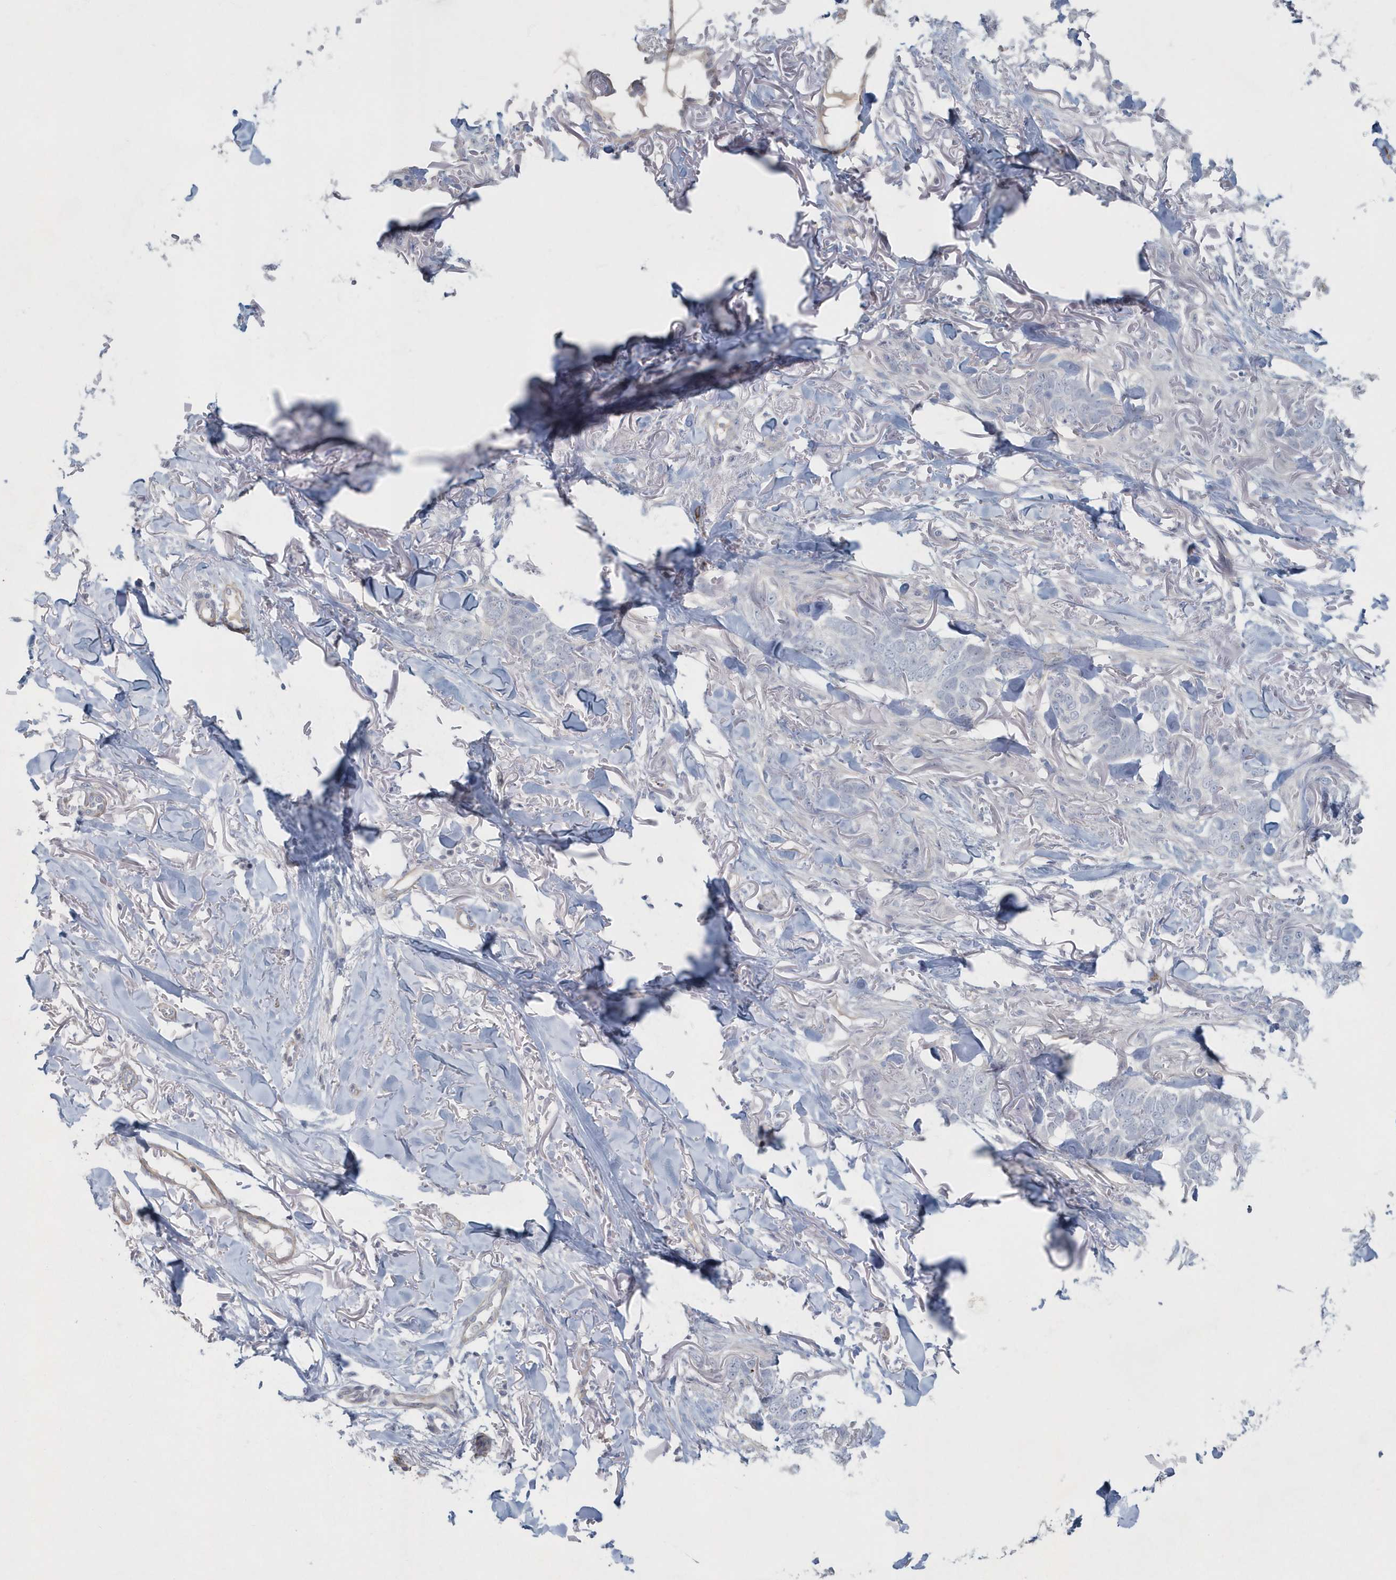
{"staining": {"intensity": "negative", "quantity": "none", "location": "none"}, "tissue": "skin cancer", "cell_type": "Tumor cells", "image_type": "cancer", "snomed": [{"axis": "morphology", "description": "Normal tissue, NOS"}, {"axis": "morphology", "description": "Basal cell carcinoma"}, {"axis": "topography", "description": "Skin"}], "caption": "The image demonstrates no significant staining in tumor cells of basal cell carcinoma (skin). The staining was performed using DAB to visualize the protein expression in brown, while the nuclei were stained in blue with hematoxylin (Magnification: 20x).", "gene": "MYOT", "patient": {"sex": "male", "age": 77}}